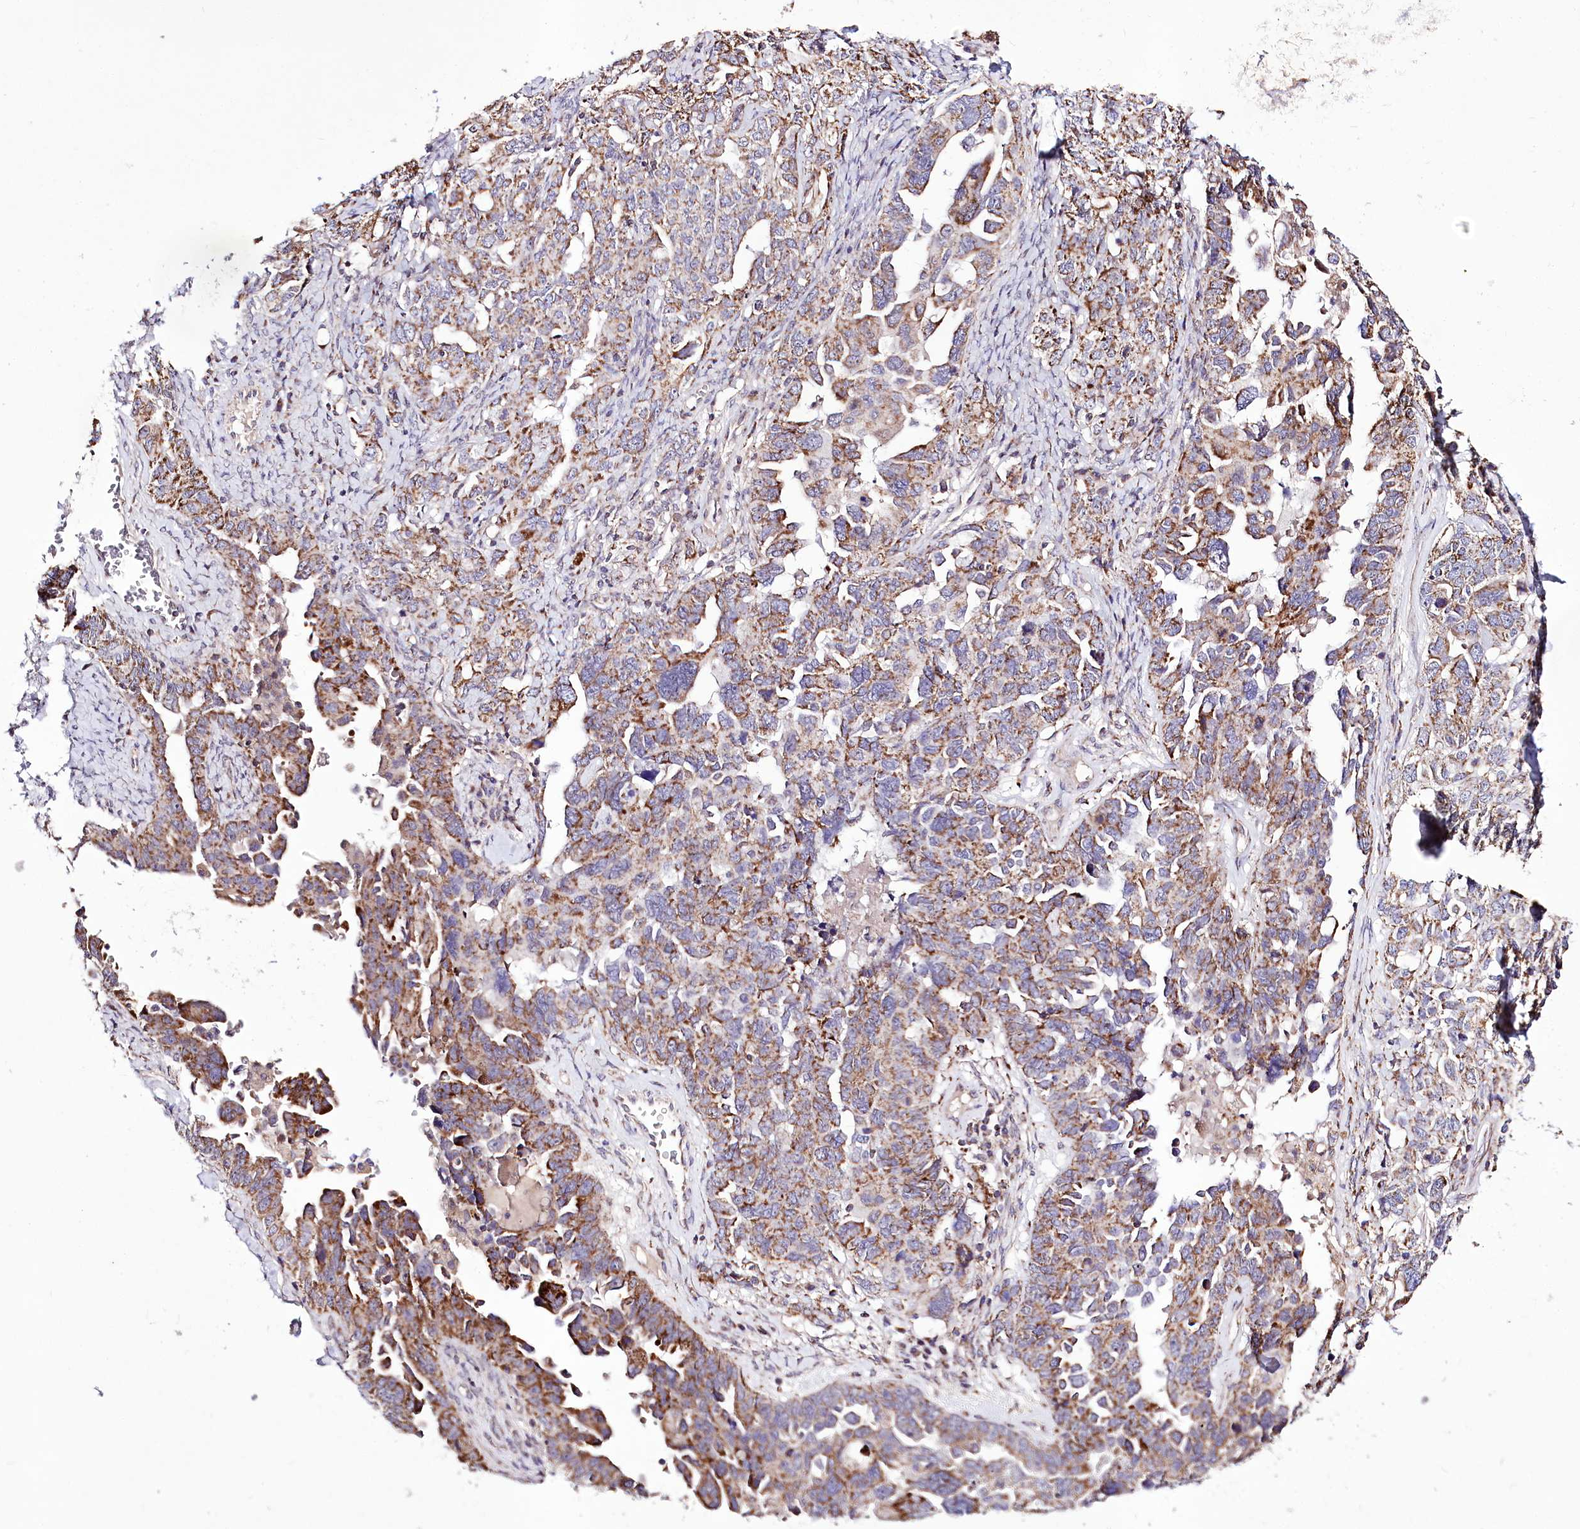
{"staining": {"intensity": "moderate", "quantity": ">75%", "location": "cytoplasmic/membranous"}, "tissue": "ovarian cancer", "cell_type": "Tumor cells", "image_type": "cancer", "snomed": [{"axis": "morphology", "description": "Carcinoma, endometroid"}, {"axis": "topography", "description": "Ovary"}], "caption": "Immunohistochemical staining of ovarian endometroid carcinoma displays medium levels of moderate cytoplasmic/membranous protein expression in about >75% of tumor cells. Nuclei are stained in blue.", "gene": "ATE1", "patient": {"sex": "female", "age": 62}}